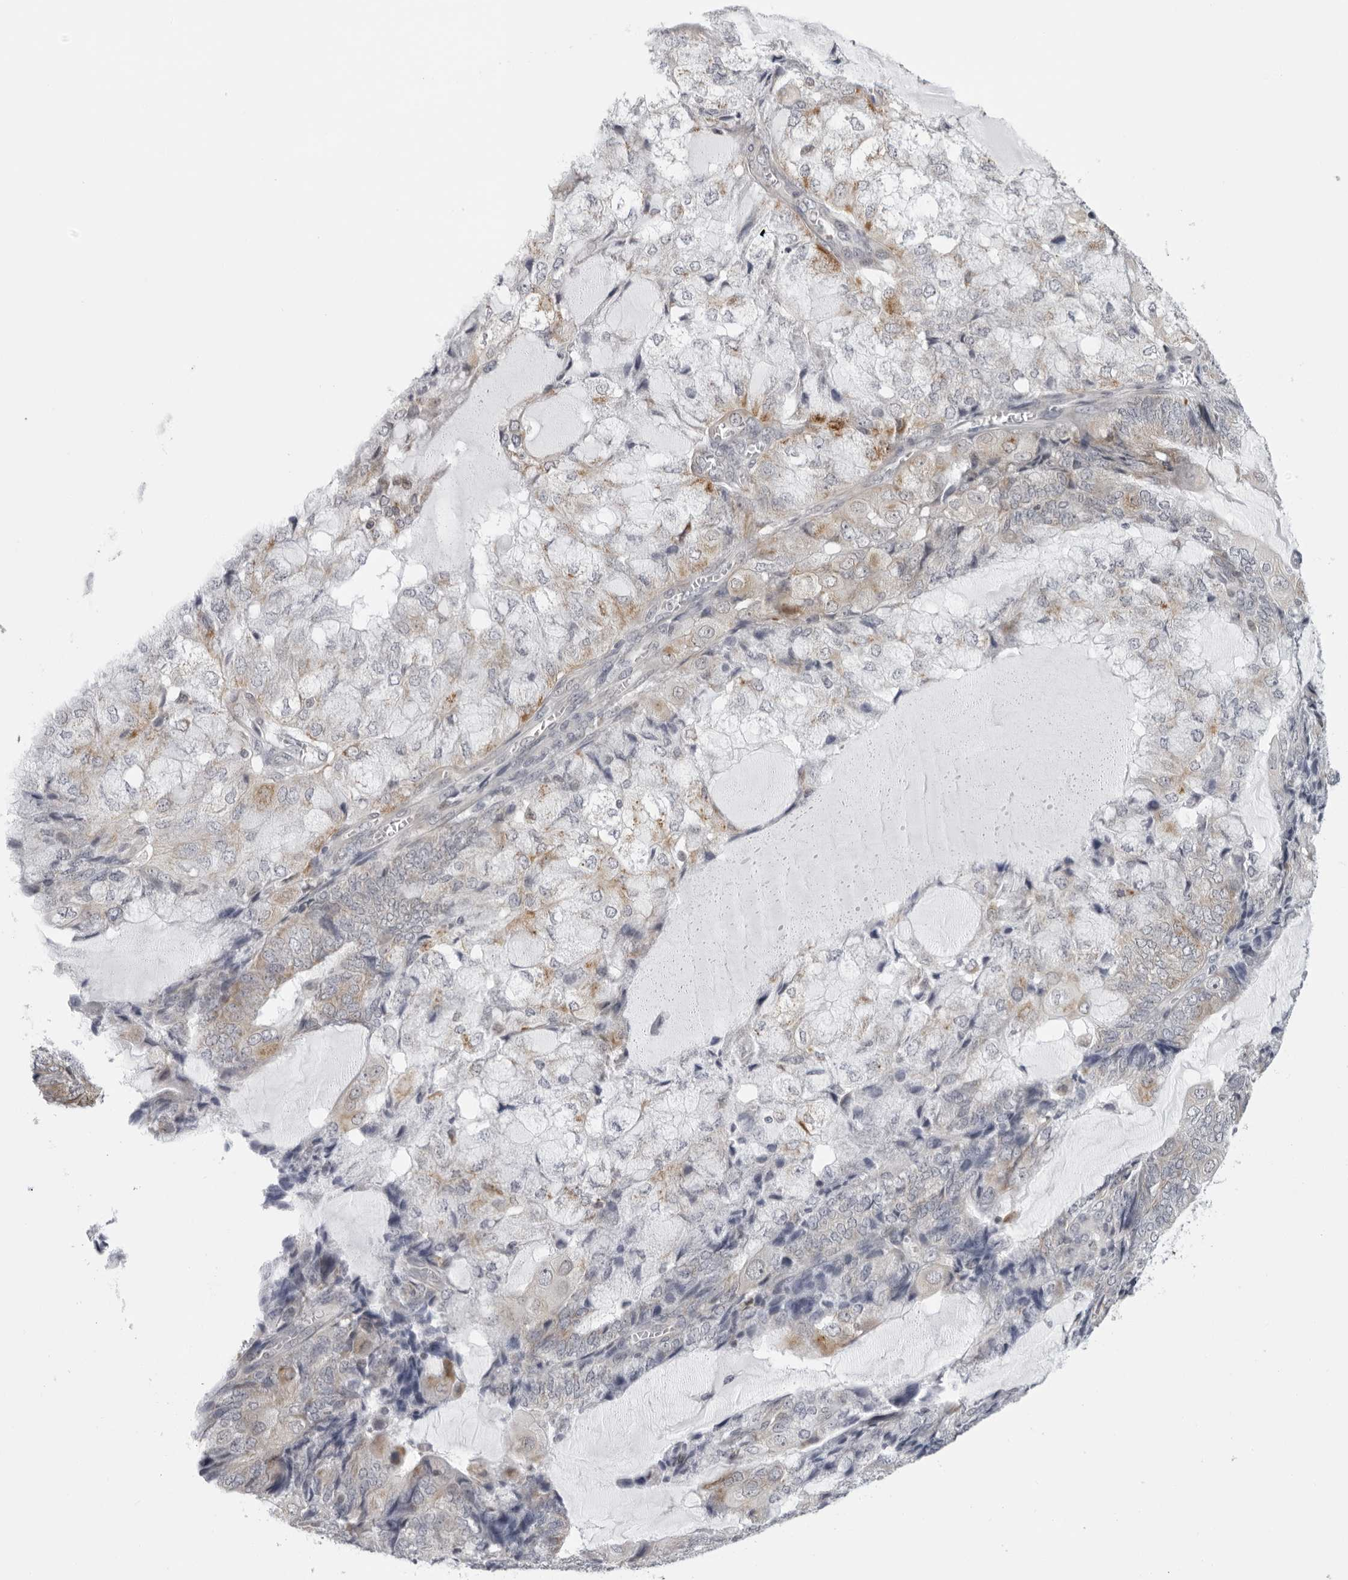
{"staining": {"intensity": "weak", "quantity": "25%-75%", "location": "cytoplasmic/membranous"}, "tissue": "endometrial cancer", "cell_type": "Tumor cells", "image_type": "cancer", "snomed": [{"axis": "morphology", "description": "Adenocarcinoma, NOS"}, {"axis": "topography", "description": "Endometrium"}], "caption": "The photomicrograph demonstrates a brown stain indicating the presence of a protein in the cytoplasmic/membranous of tumor cells in adenocarcinoma (endometrial).", "gene": "CPT2", "patient": {"sex": "female", "age": 81}}